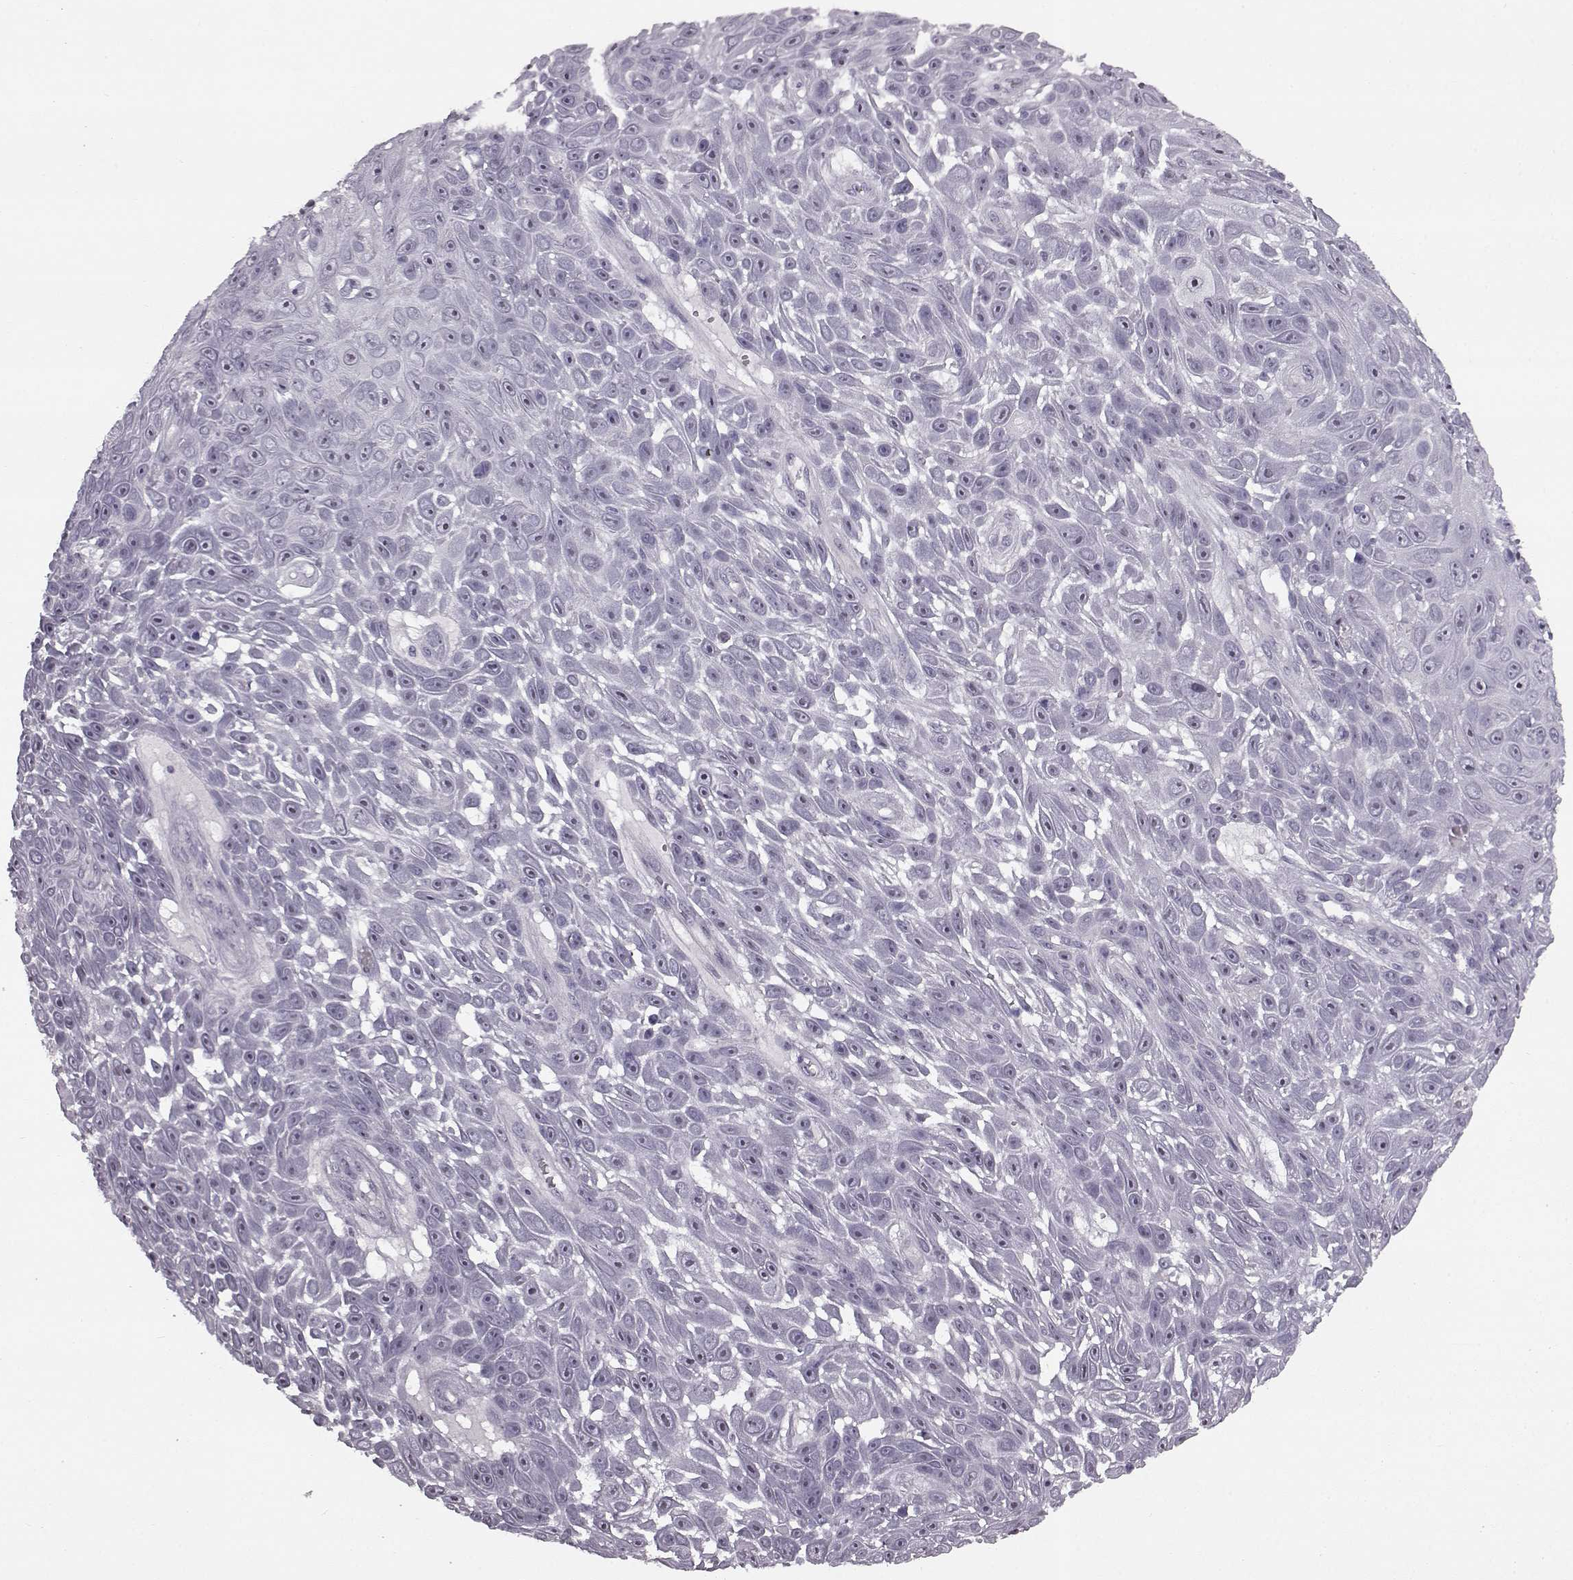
{"staining": {"intensity": "negative", "quantity": "none", "location": "none"}, "tissue": "skin cancer", "cell_type": "Tumor cells", "image_type": "cancer", "snomed": [{"axis": "morphology", "description": "Squamous cell carcinoma, NOS"}, {"axis": "topography", "description": "Skin"}], "caption": "This is an immunohistochemistry micrograph of human squamous cell carcinoma (skin). There is no positivity in tumor cells.", "gene": "PRPH2", "patient": {"sex": "male", "age": 82}}